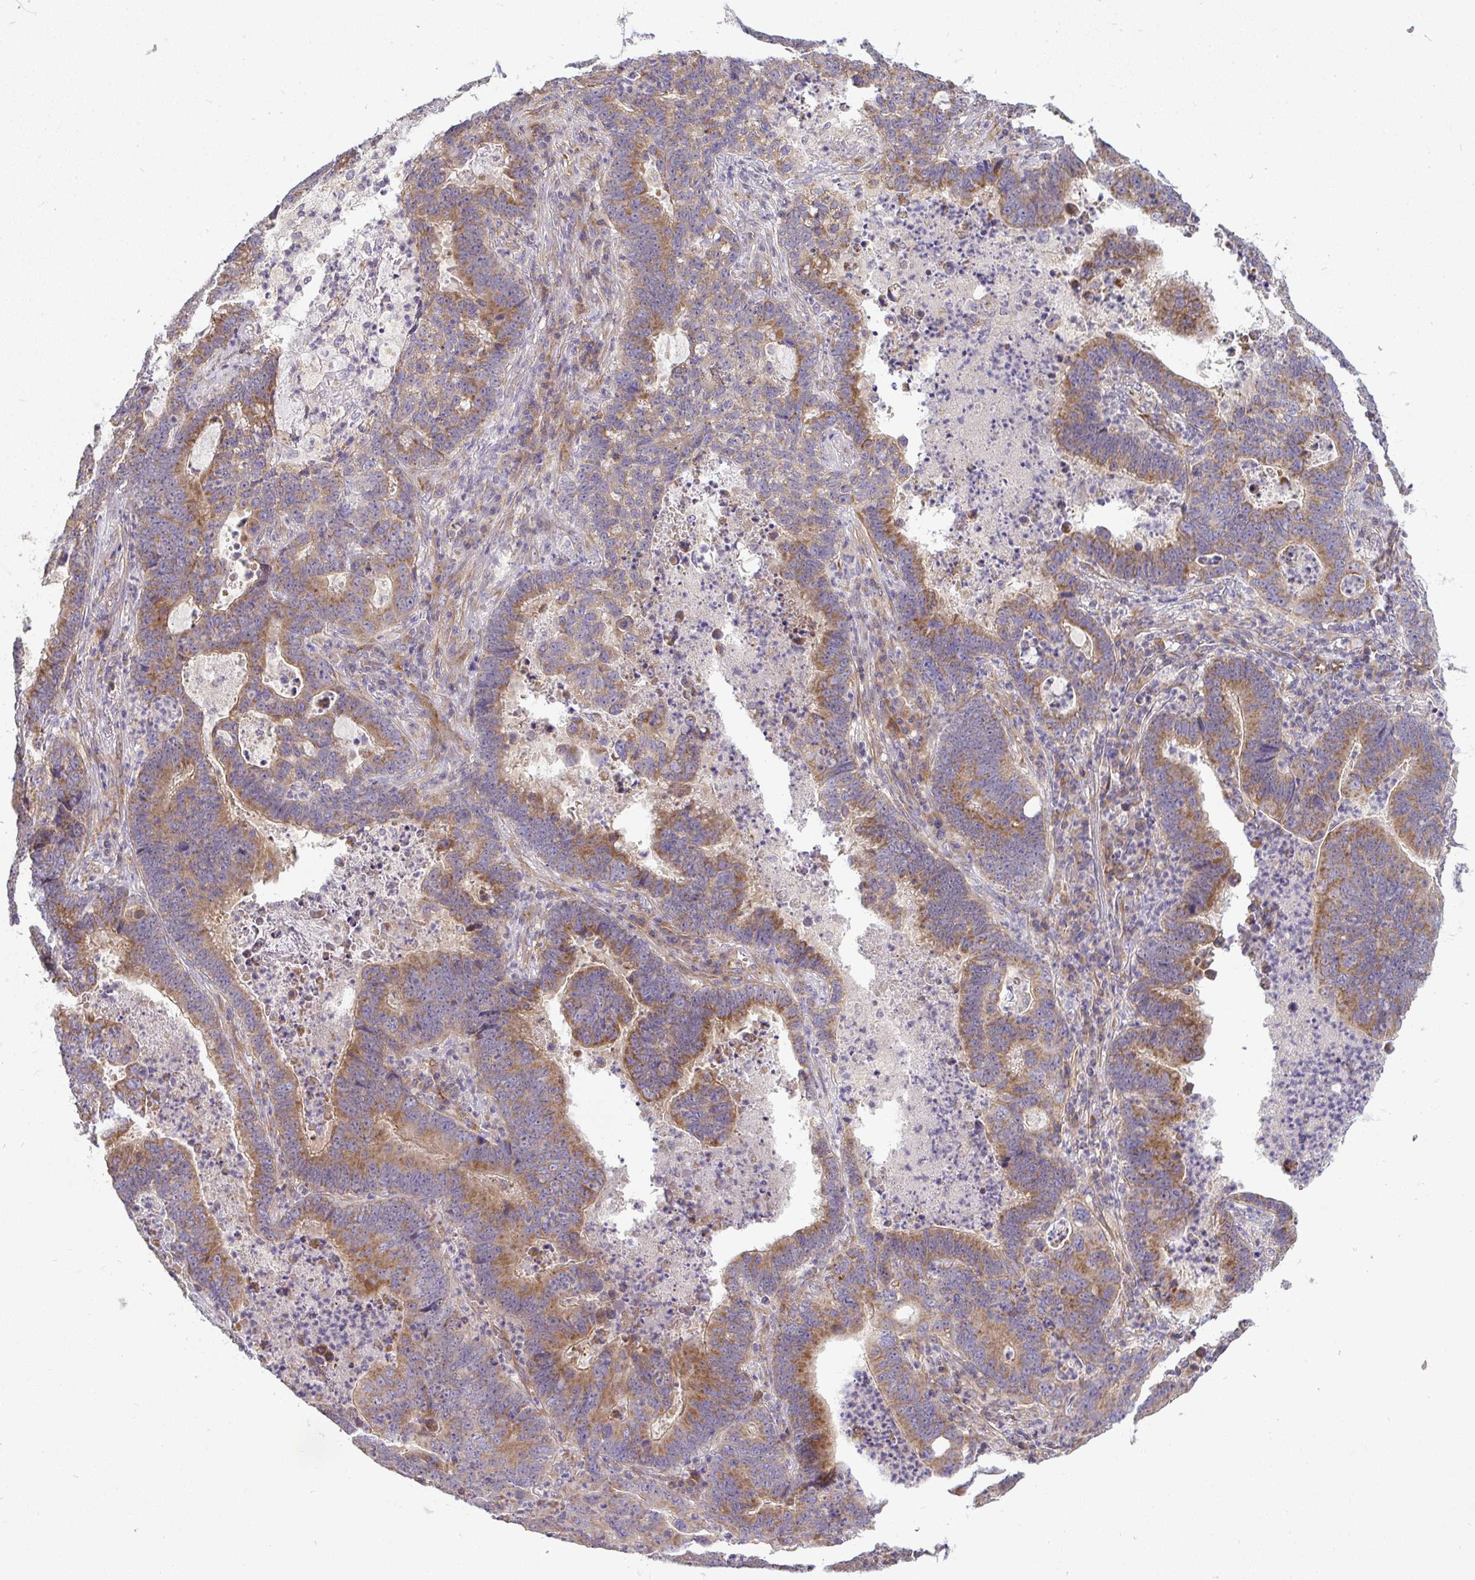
{"staining": {"intensity": "moderate", "quantity": ">75%", "location": "cytoplasmic/membranous"}, "tissue": "lung cancer", "cell_type": "Tumor cells", "image_type": "cancer", "snomed": [{"axis": "morphology", "description": "Aneuploidy"}, {"axis": "morphology", "description": "Adenocarcinoma, NOS"}, {"axis": "morphology", "description": "Adenocarcinoma primary or metastatic"}, {"axis": "topography", "description": "Lung"}], "caption": "Protein analysis of lung adenocarcinoma primary or metastatic tissue exhibits moderate cytoplasmic/membranous positivity in about >75% of tumor cells. (DAB (3,3'-diaminobenzidine) IHC with brightfield microscopy, high magnification).", "gene": "B4GALT6", "patient": {"sex": "female", "age": 75}}